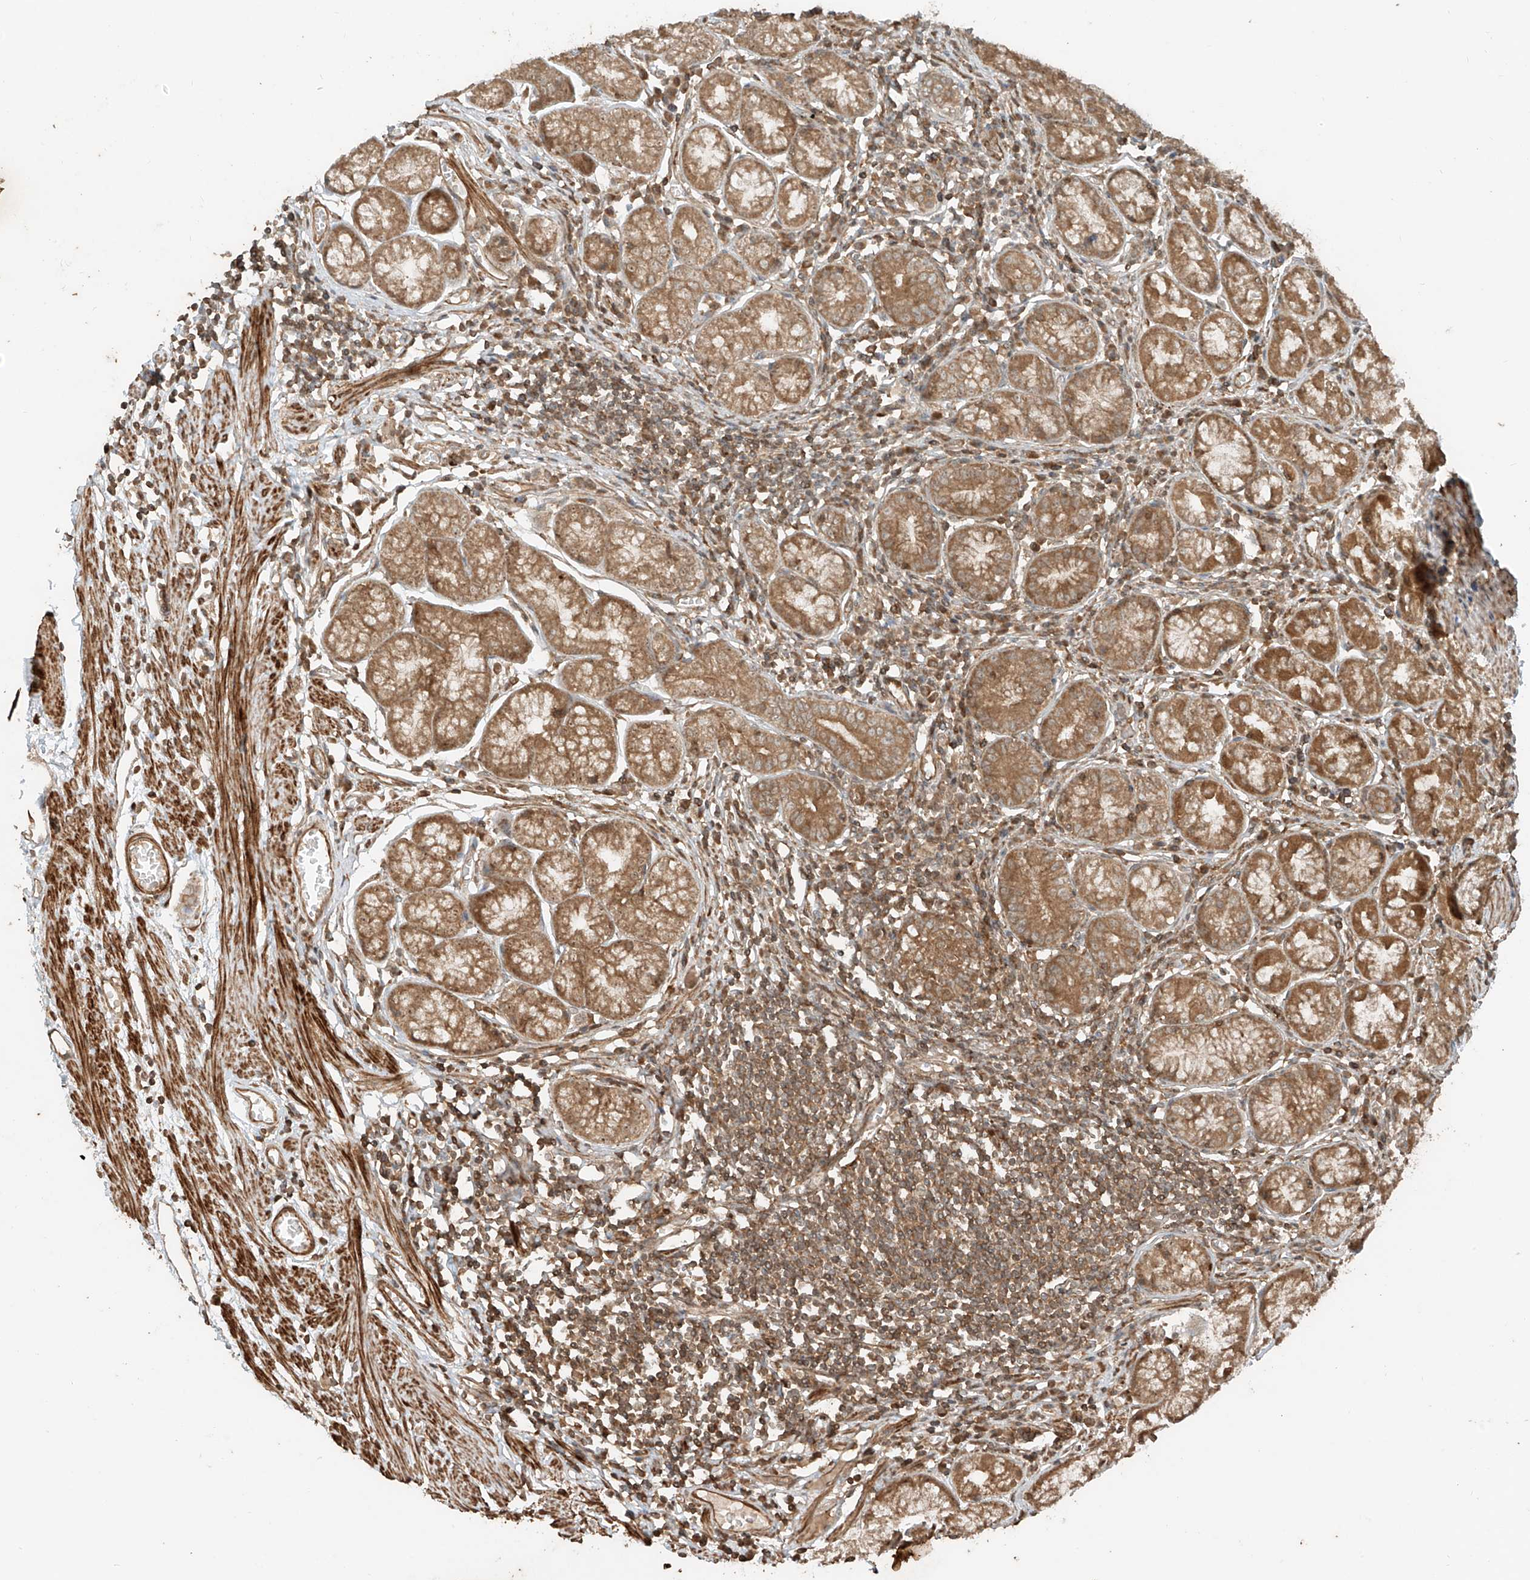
{"staining": {"intensity": "moderate", "quantity": ">75%", "location": "cytoplasmic/membranous"}, "tissue": "stomach", "cell_type": "Glandular cells", "image_type": "normal", "snomed": [{"axis": "morphology", "description": "Normal tissue, NOS"}, {"axis": "topography", "description": "Stomach"}], "caption": "Normal stomach was stained to show a protein in brown. There is medium levels of moderate cytoplasmic/membranous expression in approximately >75% of glandular cells. The protein of interest is stained brown, and the nuclei are stained in blue (DAB (3,3'-diaminobenzidine) IHC with brightfield microscopy, high magnification).", "gene": "ANKZF1", "patient": {"sex": "male", "age": 55}}